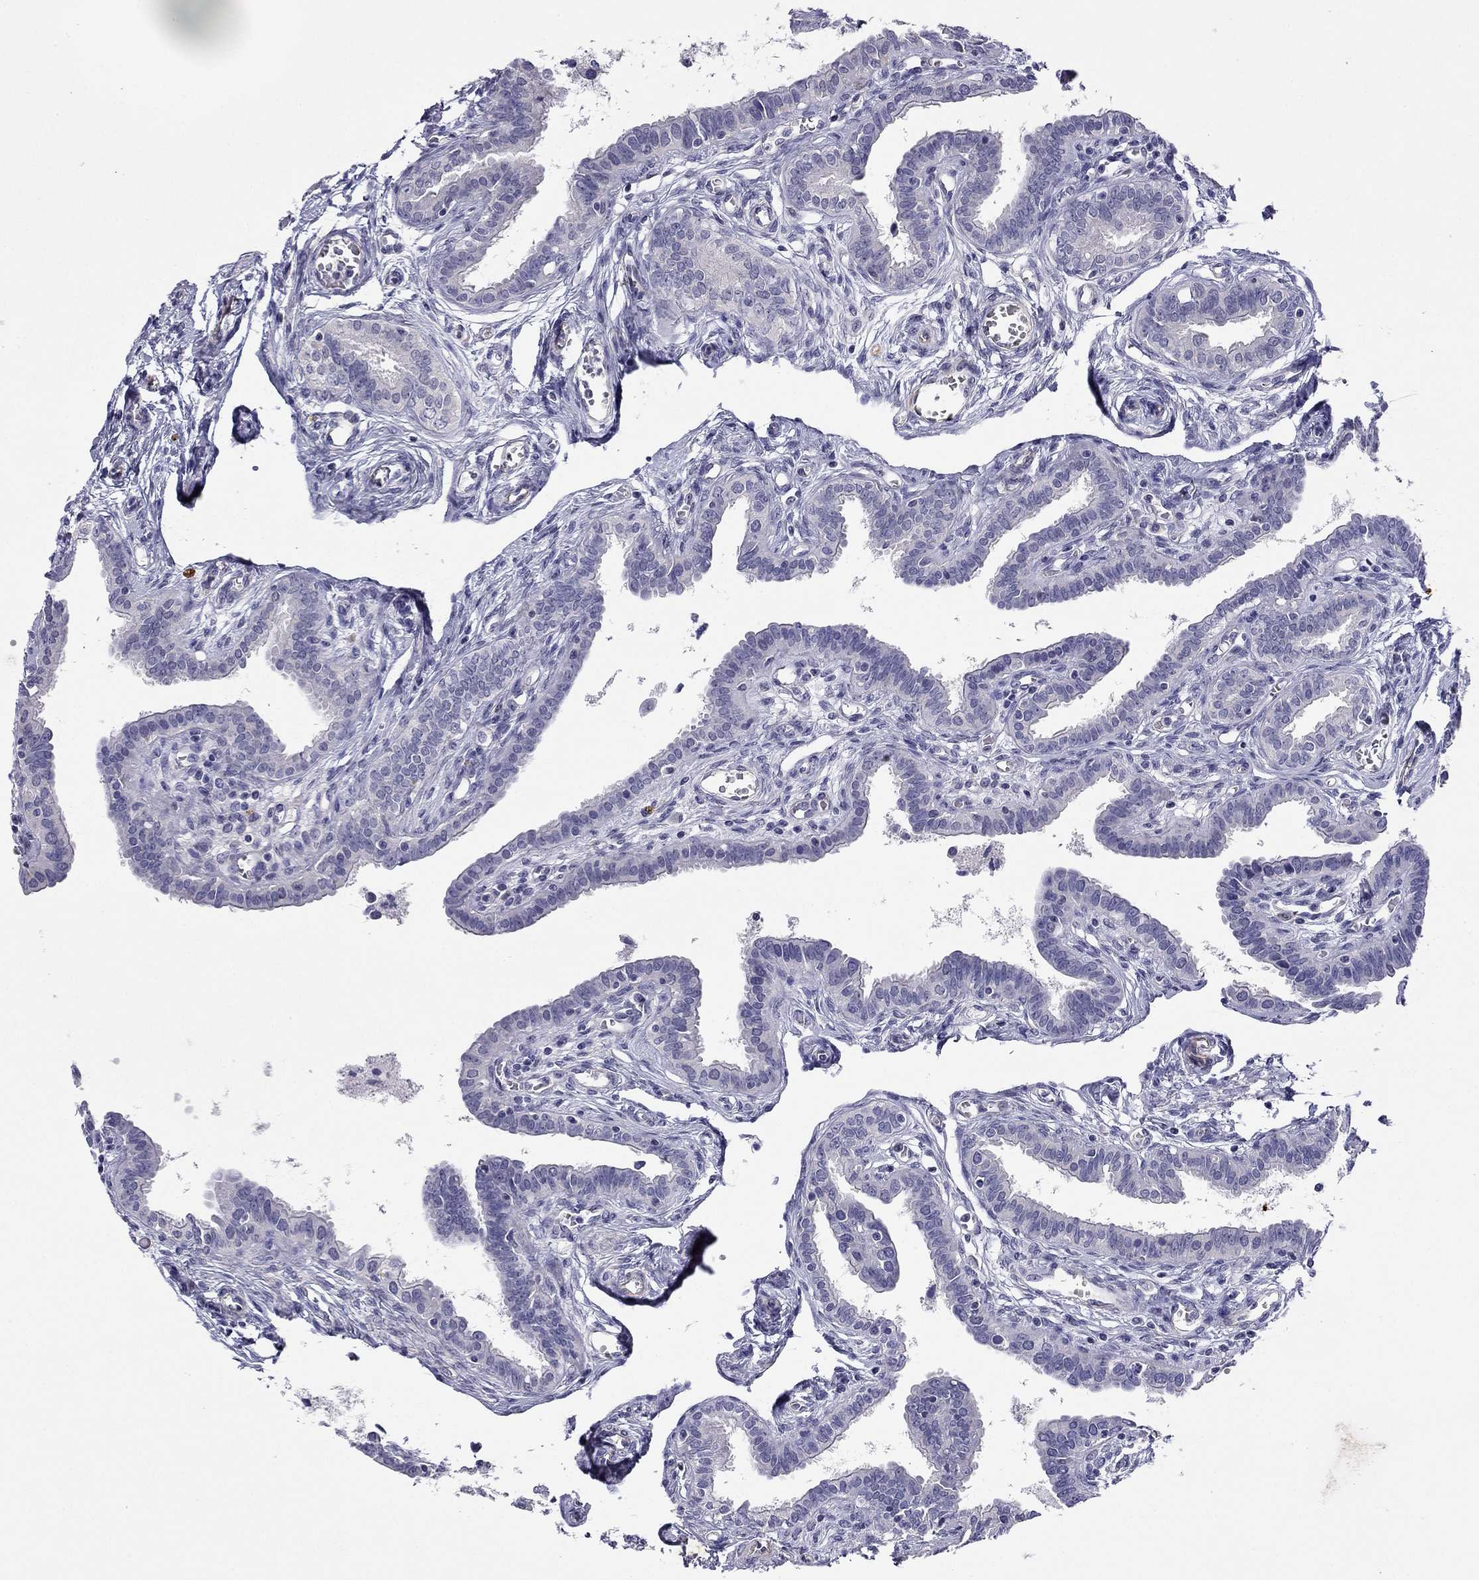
{"staining": {"intensity": "negative", "quantity": "none", "location": "none"}, "tissue": "fallopian tube", "cell_type": "Glandular cells", "image_type": "normal", "snomed": [{"axis": "morphology", "description": "Normal tissue, NOS"}, {"axis": "morphology", "description": "Carcinoma, endometroid"}, {"axis": "topography", "description": "Fallopian tube"}, {"axis": "topography", "description": "Ovary"}], "caption": "This histopathology image is of unremarkable fallopian tube stained with IHC to label a protein in brown with the nuclei are counter-stained blue. There is no expression in glandular cells.", "gene": "RTL1", "patient": {"sex": "female", "age": 42}}